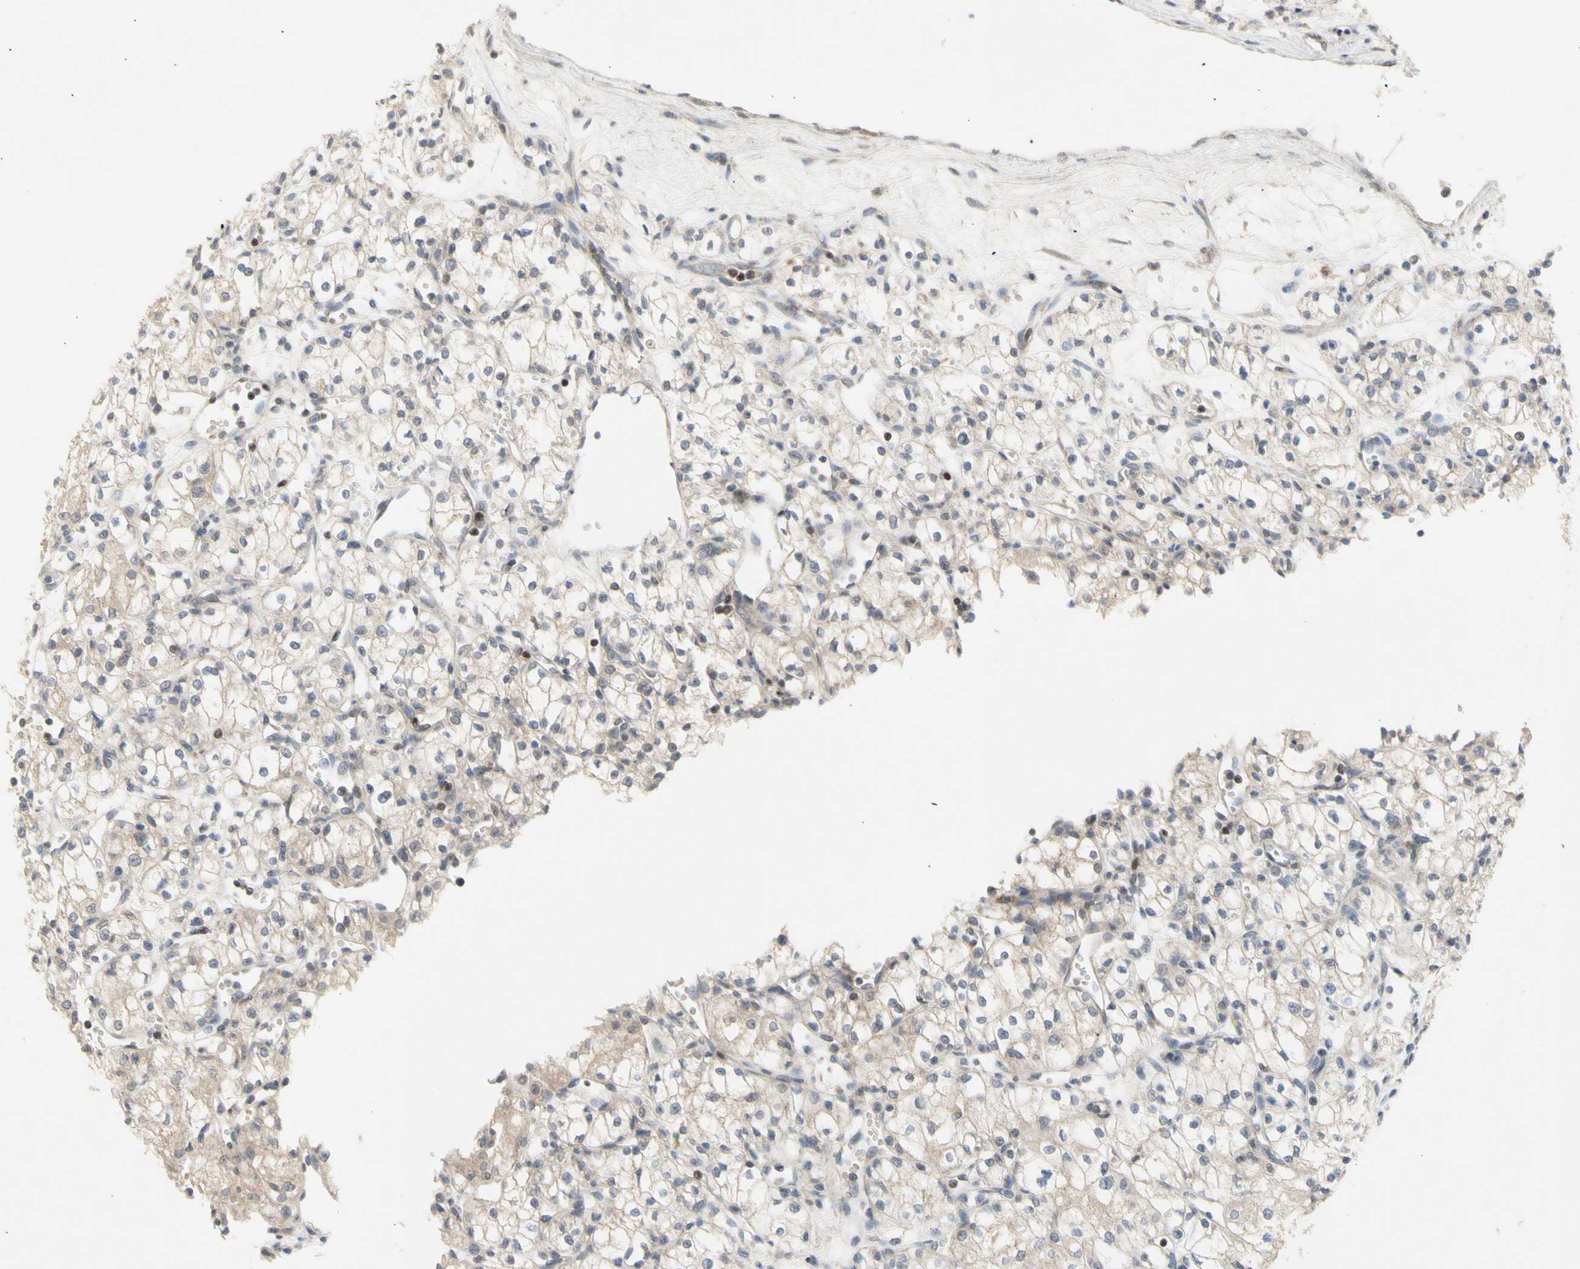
{"staining": {"intensity": "weak", "quantity": ">75%", "location": "cytoplasmic/membranous"}, "tissue": "renal cancer", "cell_type": "Tumor cells", "image_type": "cancer", "snomed": [{"axis": "morphology", "description": "Normal tissue, NOS"}, {"axis": "morphology", "description": "Adenocarcinoma, NOS"}, {"axis": "topography", "description": "Kidney"}], "caption": "Human renal cancer stained with a protein marker displays weak staining in tumor cells.", "gene": "NLRP1", "patient": {"sex": "male", "age": 59}}